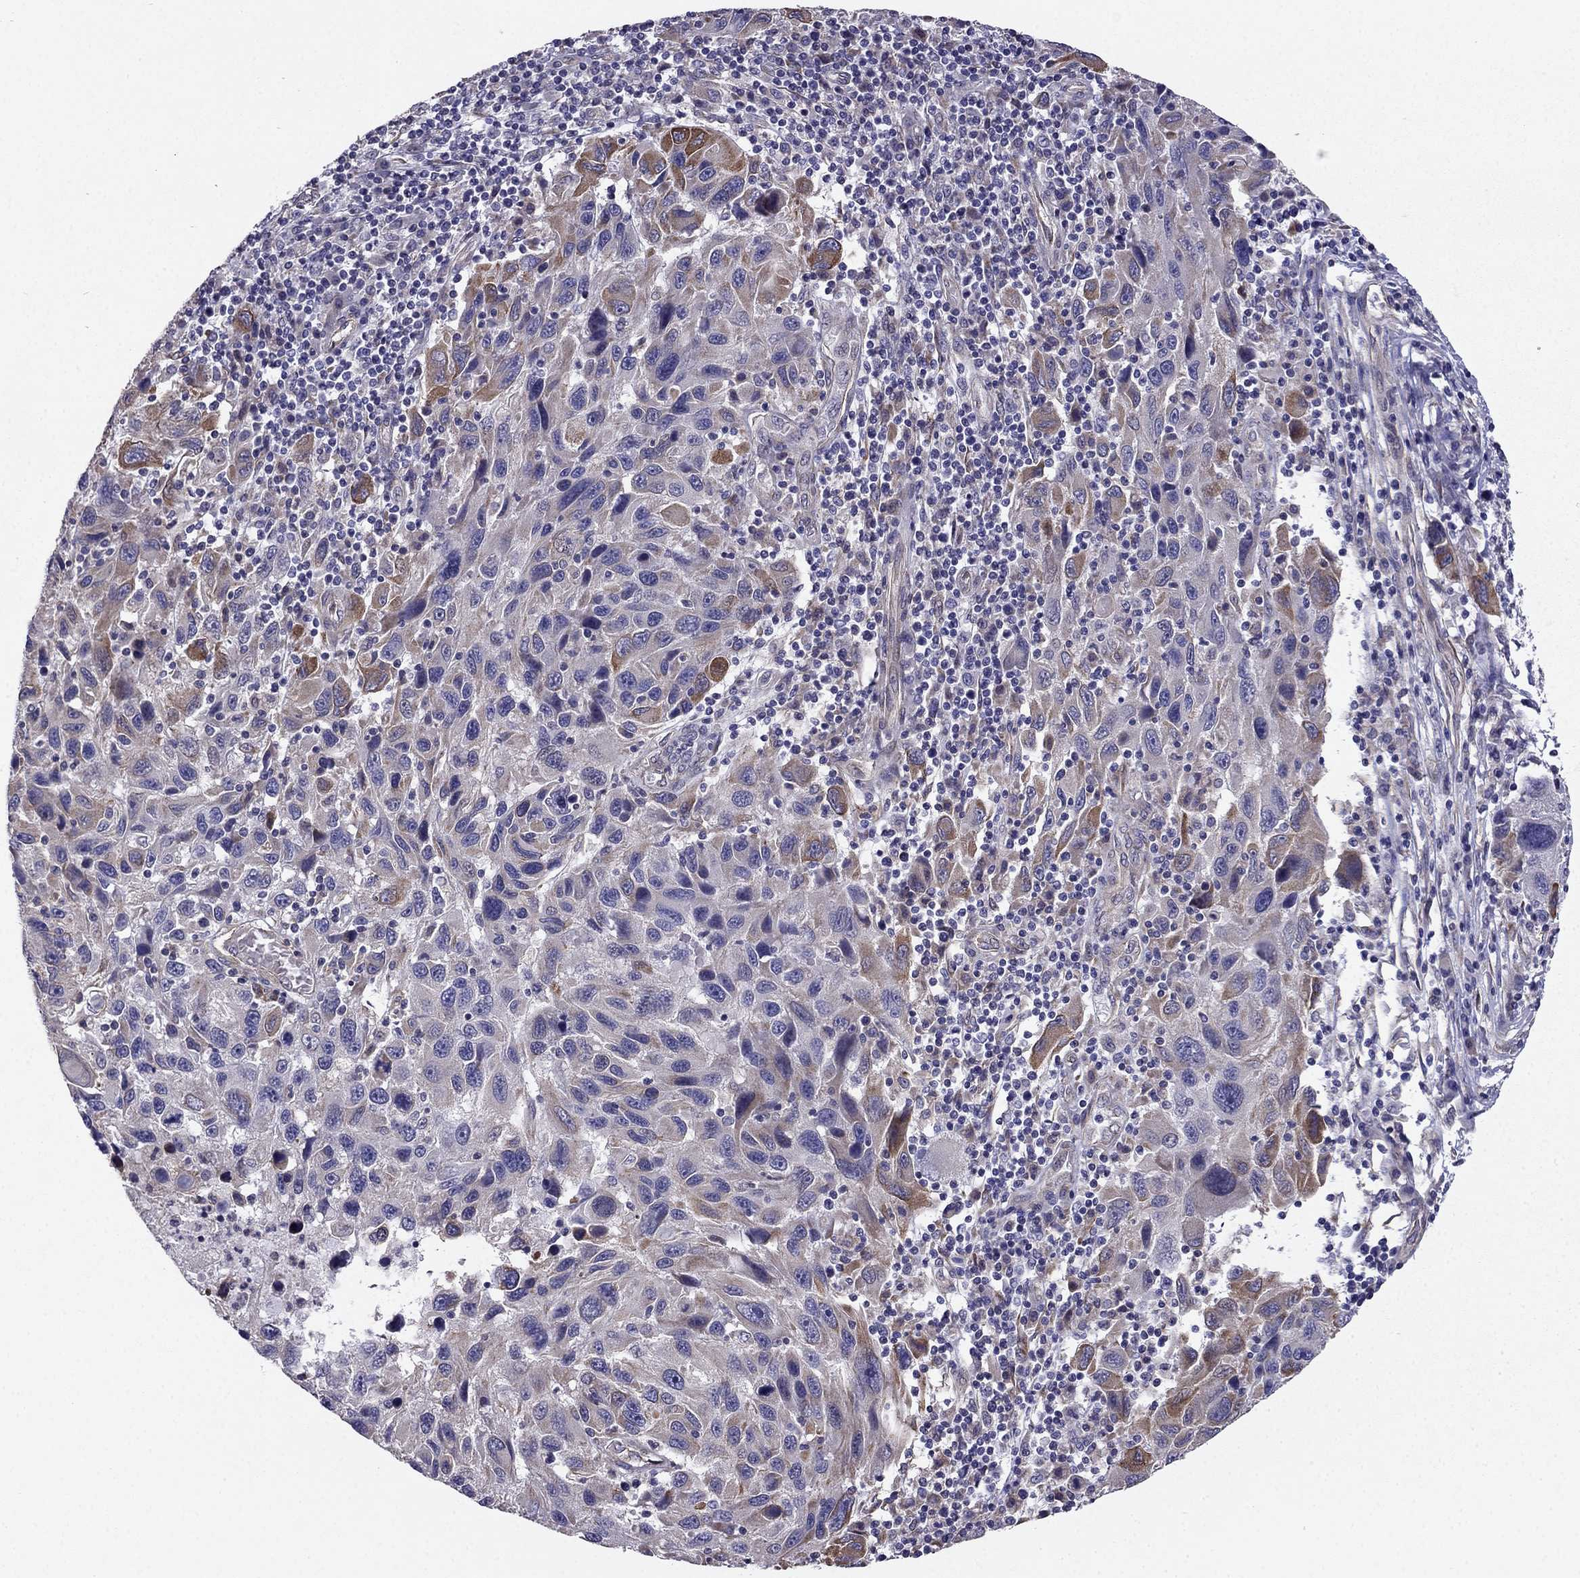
{"staining": {"intensity": "strong", "quantity": "<25%", "location": "cytoplasmic/membranous"}, "tissue": "melanoma", "cell_type": "Tumor cells", "image_type": "cancer", "snomed": [{"axis": "morphology", "description": "Malignant melanoma, NOS"}, {"axis": "topography", "description": "Skin"}], "caption": "Malignant melanoma tissue demonstrates strong cytoplasmic/membranous staining in about <25% of tumor cells, visualized by immunohistochemistry.", "gene": "ENOX1", "patient": {"sex": "male", "age": 53}}